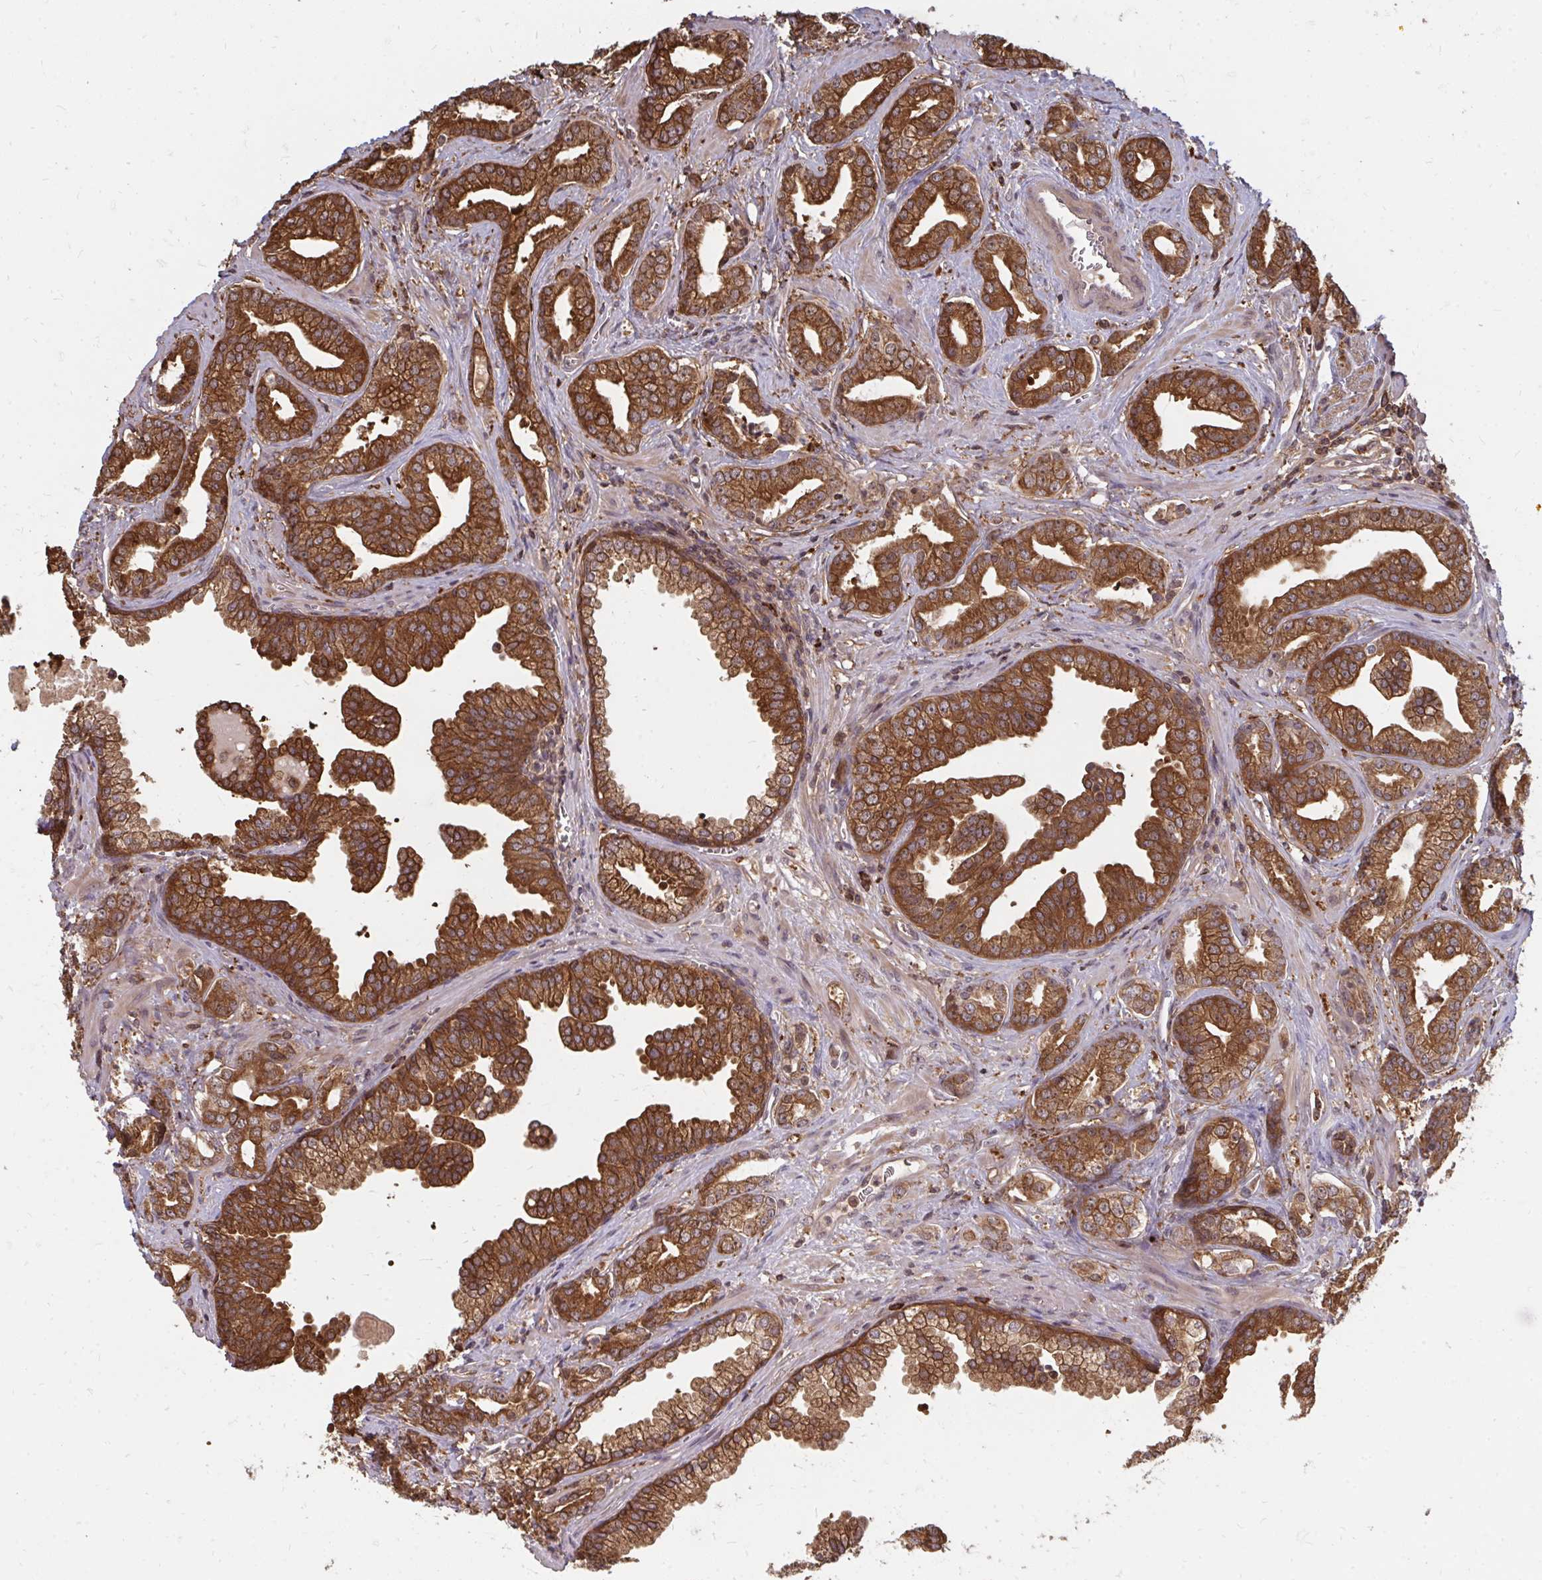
{"staining": {"intensity": "strong", "quantity": ">75%", "location": "cytoplasmic/membranous"}, "tissue": "prostate cancer", "cell_type": "Tumor cells", "image_type": "cancer", "snomed": [{"axis": "morphology", "description": "Adenocarcinoma, Medium grade"}, {"axis": "topography", "description": "Prostate"}], "caption": "Tumor cells reveal high levels of strong cytoplasmic/membranous expression in about >75% of cells in human prostate cancer.", "gene": "ZNF285", "patient": {"sex": "male", "age": 57}}